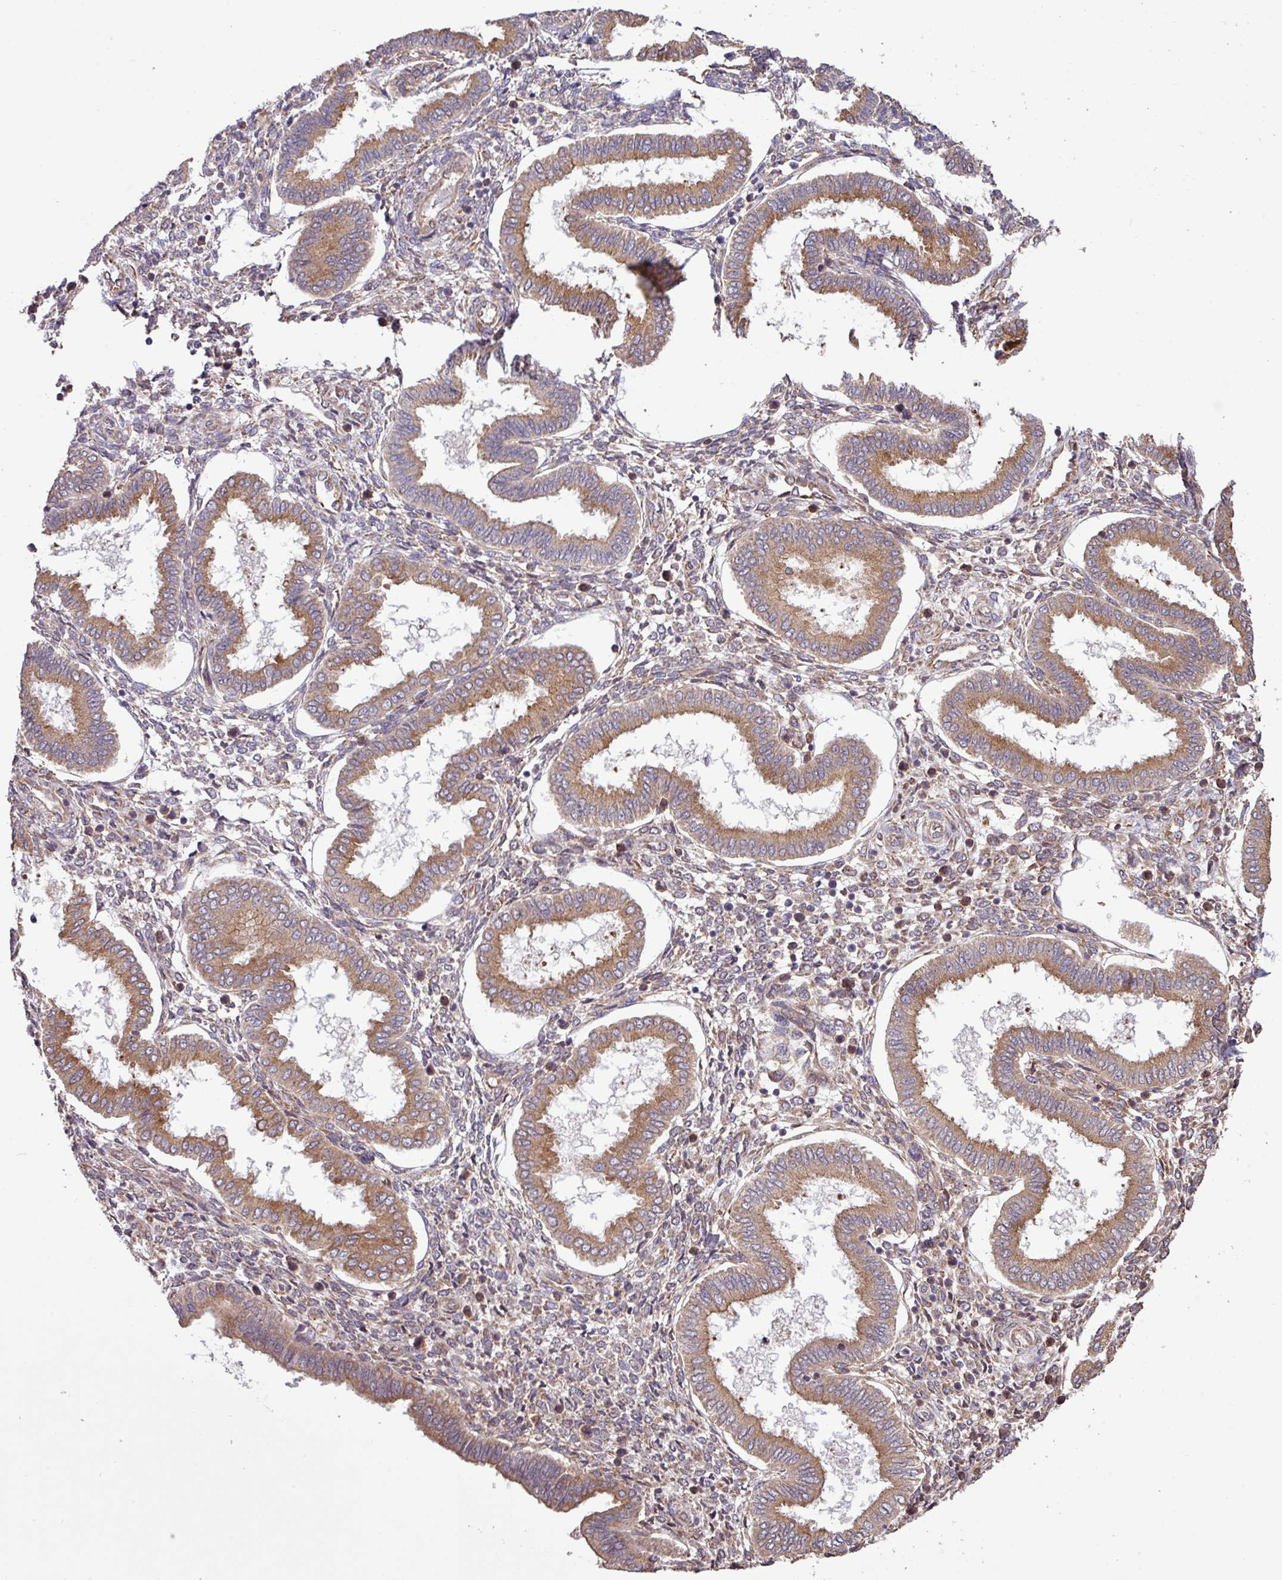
{"staining": {"intensity": "moderate", "quantity": "25%-75%", "location": "cytoplasmic/membranous"}, "tissue": "endometrium", "cell_type": "Cells in endometrial stroma", "image_type": "normal", "snomed": [{"axis": "morphology", "description": "Normal tissue, NOS"}, {"axis": "topography", "description": "Endometrium"}], "caption": "About 25%-75% of cells in endometrial stroma in normal human endometrium reveal moderate cytoplasmic/membranous protein staining as visualized by brown immunohistochemical staining.", "gene": "MEGF6", "patient": {"sex": "female", "age": 24}}